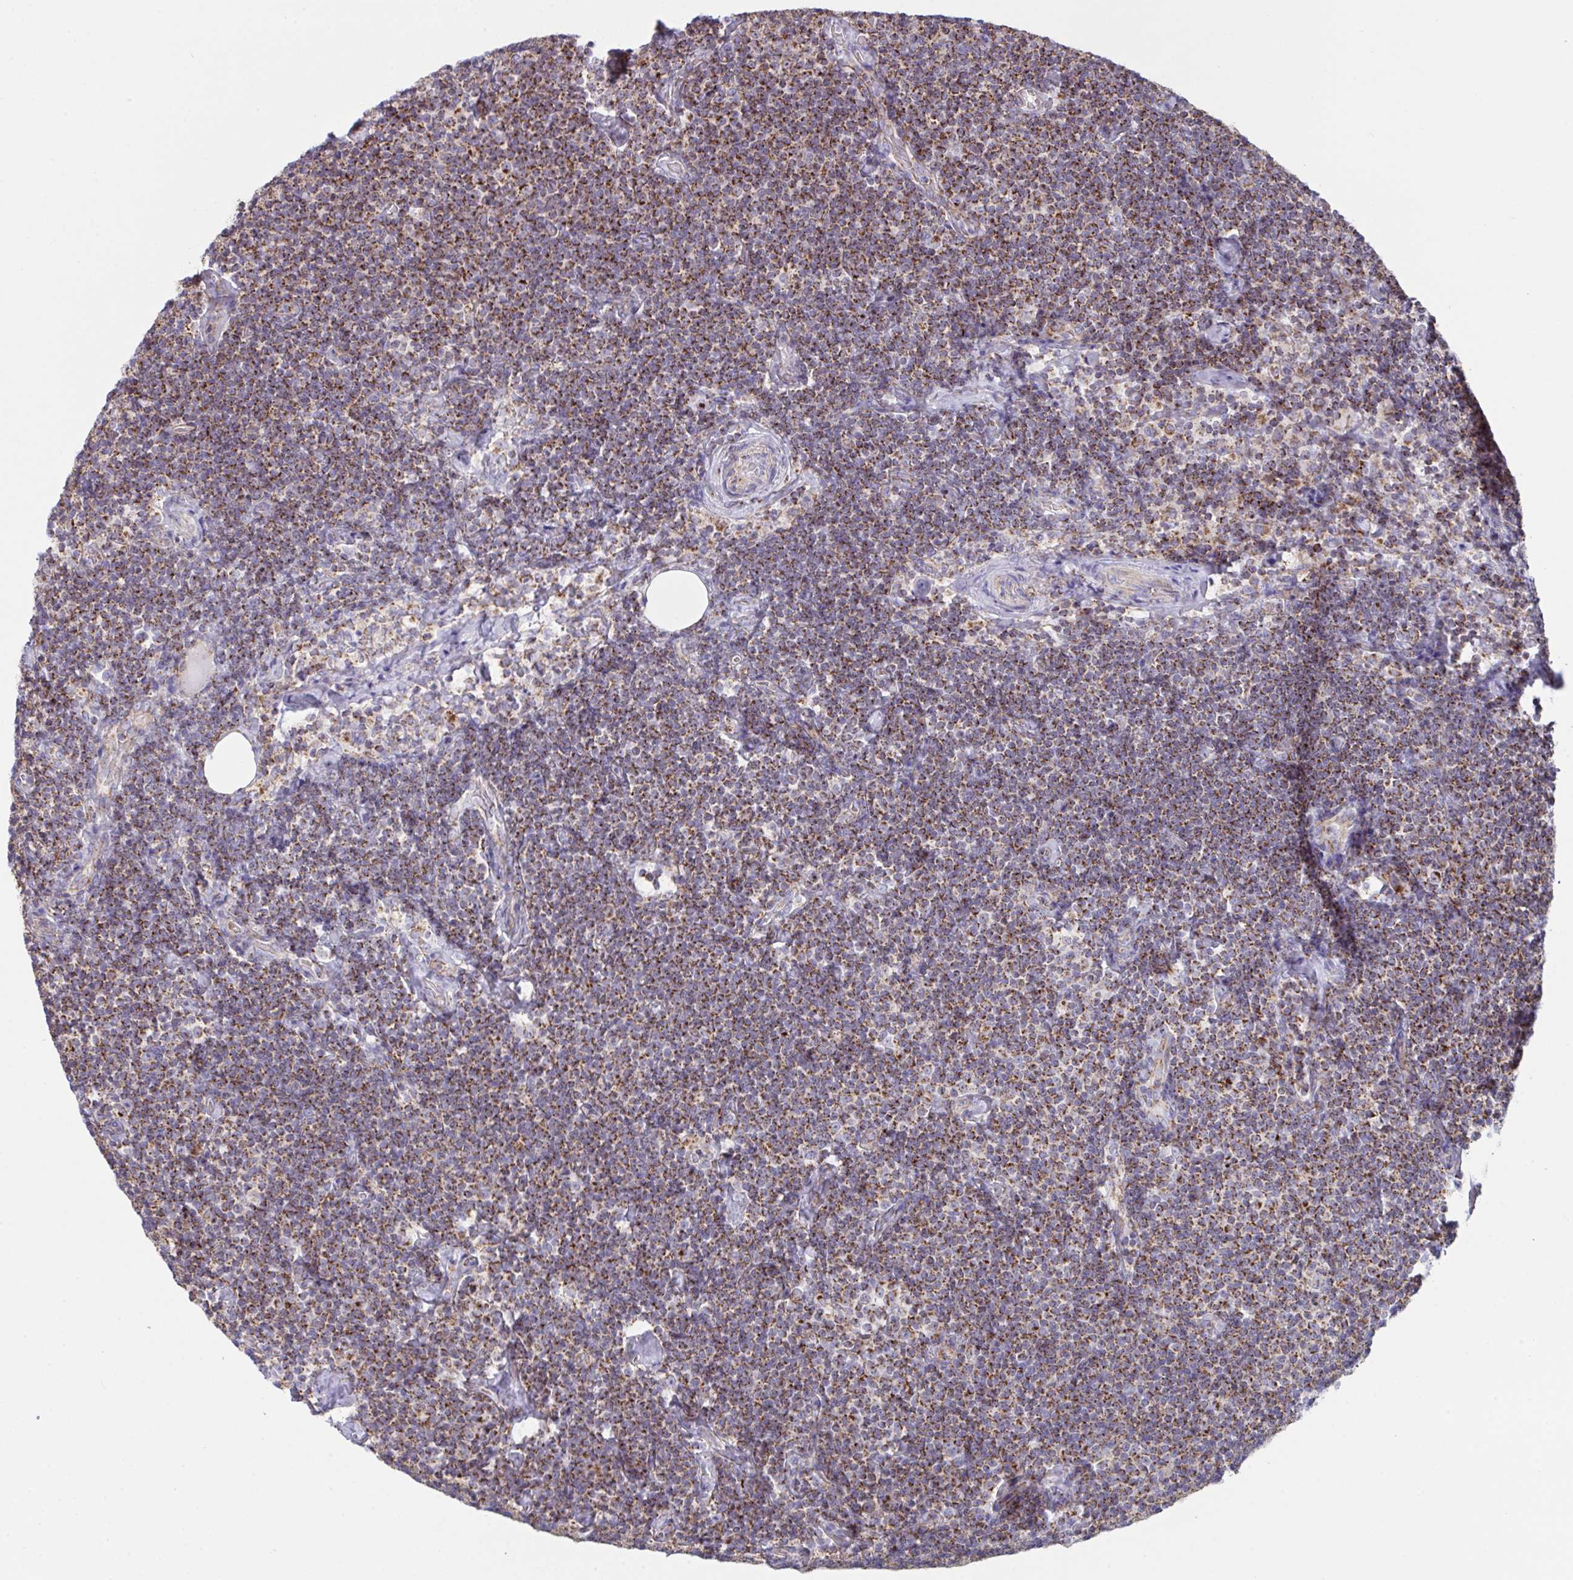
{"staining": {"intensity": "strong", "quantity": ">75%", "location": "cytoplasmic/membranous"}, "tissue": "lymphoma", "cell_type": "Tumor cells", "image_type": "cancer", "snomed": [{"axis": "morphology", "description": "Malignant lymphoma, non-Hodgkin's type, Low grade"}, {"axis": "topography", "description": "Lymph node"}], "caption": "Human lymphoma stained with a protein marker reveals strong staining in tumor cells.", "gene": "MICOS10", "patient": {"sex": "male", "age": 81}}